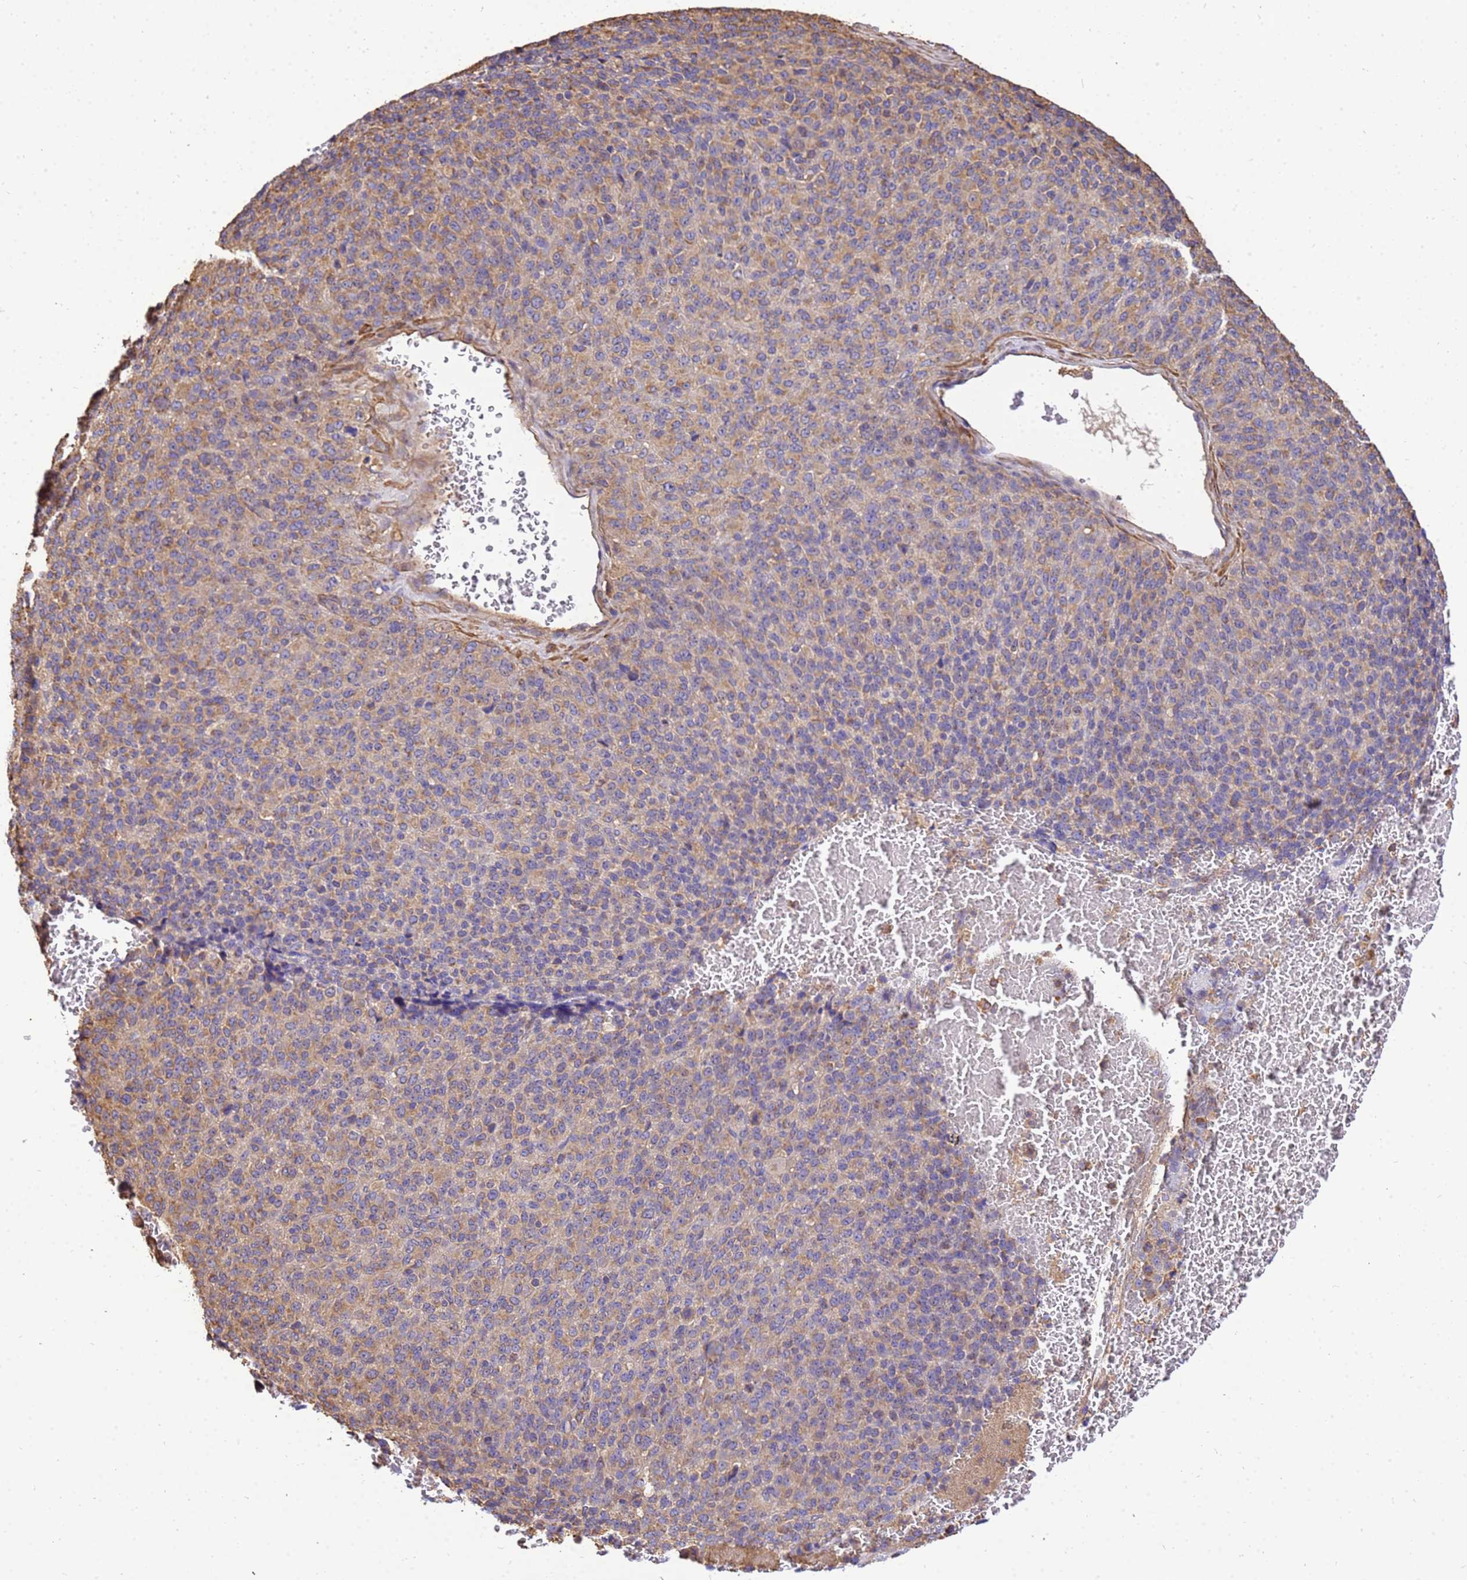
{"staining": {"intensity": "moderate", "quantity": ">75%", "location": "cytoplasmic/membranous"}, "tissue": "melanoma", "cell_type": "Tumor cells", "image_type": "cancer", "snomed": [{"axis": "morphology", "description": "Malignant melanoma, Metastatic site"}, {"axis": "topography", "description": "Brain"}], "caption": "Human melanoma stained with a protein marker demonstrates moderate staining in tumor cells.", "gene": "WDR64", "patient": {"sex": "female", "age": 56}}